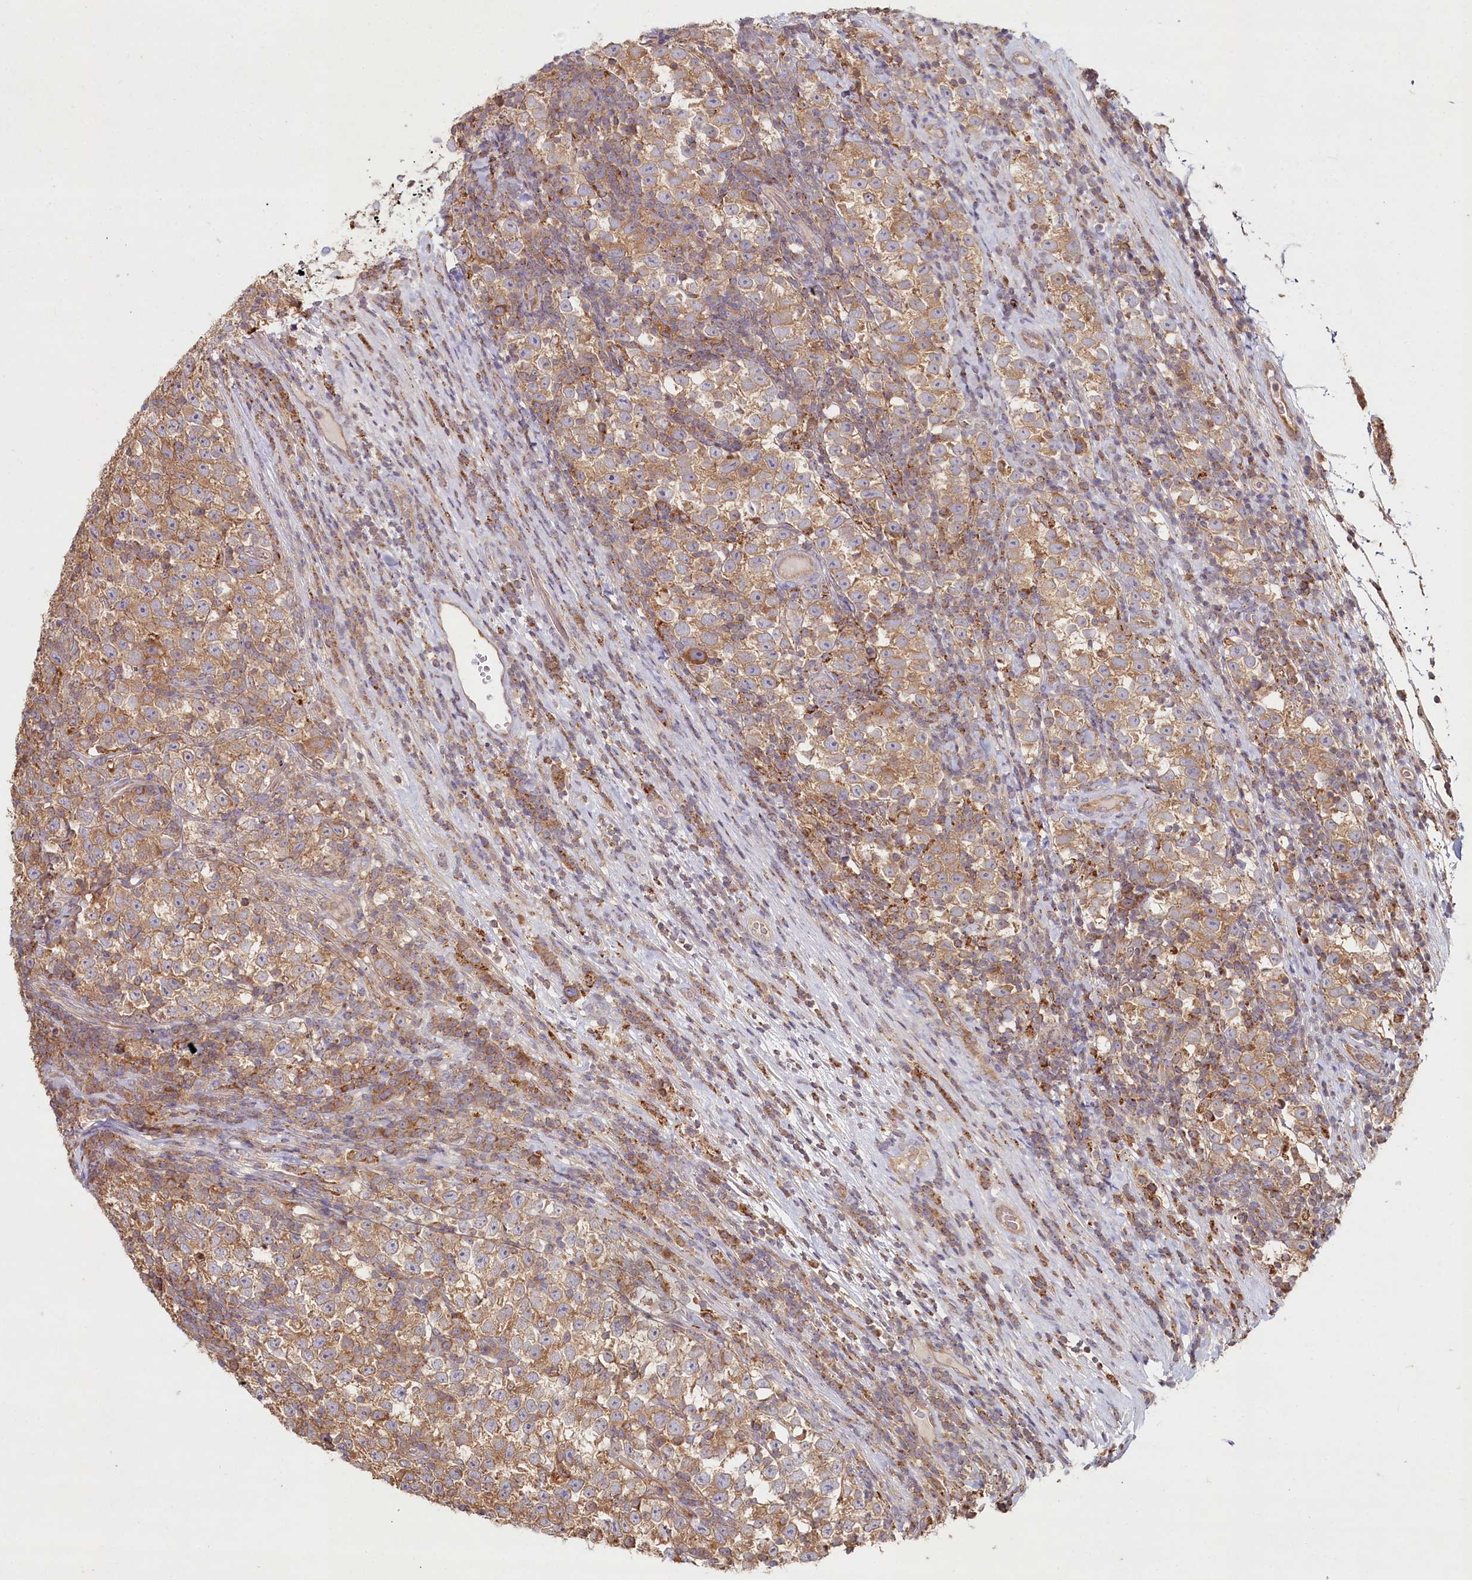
{"staining": {"intensity": "moderate", "quantity": ">75%", "location": "cytoplasmic/membranous"}, "tissue": "testis cancer", "cell_type": "Tumor cells", "image_type": "cancer", "snomed": [{"axis": "morphology", "description": "Normal tissue, NOS"}, {"axis": "morphology", "description": "Seminoma, NOS"}, {"axis": "topography", "description": "Testis"}], "caption": "Protein staining demonstrates moderate cytoplasmic/membranous expression in approximately >75% of tumor cells in testis cancer.", "gene": "HAL", "patient": {"sex": "male", "age": 43}}